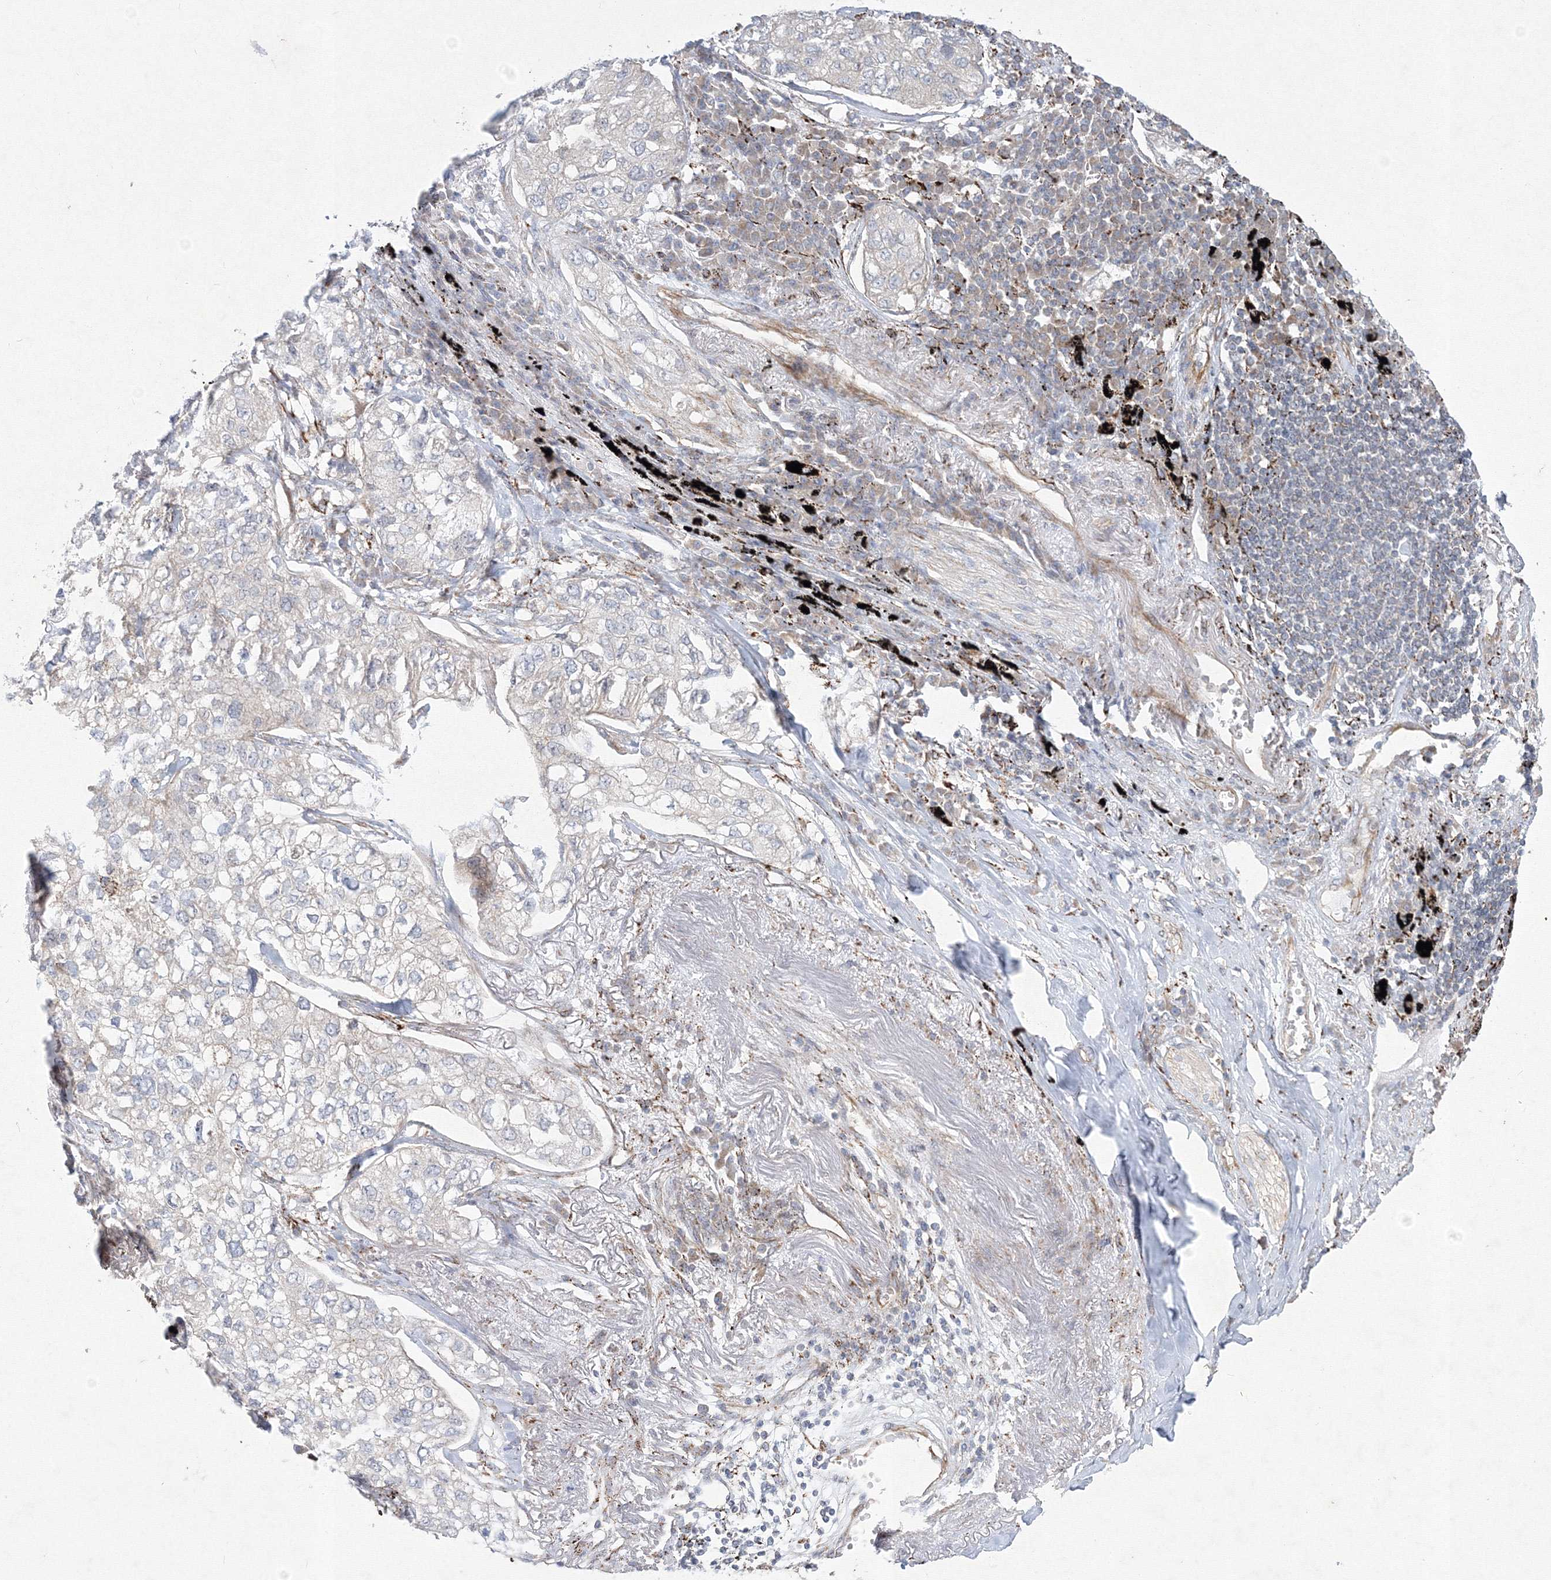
{"staining": {"intensity": "negative", "quantity": "none", "location": "none"}, "tissue": "lung cancer", "cell_type": "Tumor cells", "image_type": "cancer", "snomed": [{"axis": "morphology", "description": "Adenocarcinoma, NOS"}, {"axis": "topography", "description": "Lung"}], "caption": "Micrograph shows no significant protein expression in tumor cells of lung adenocarcinoma. Nuclei are stained in blue.", "gene": "WDR49", "patient": {"sex": "male", "age": 65}}